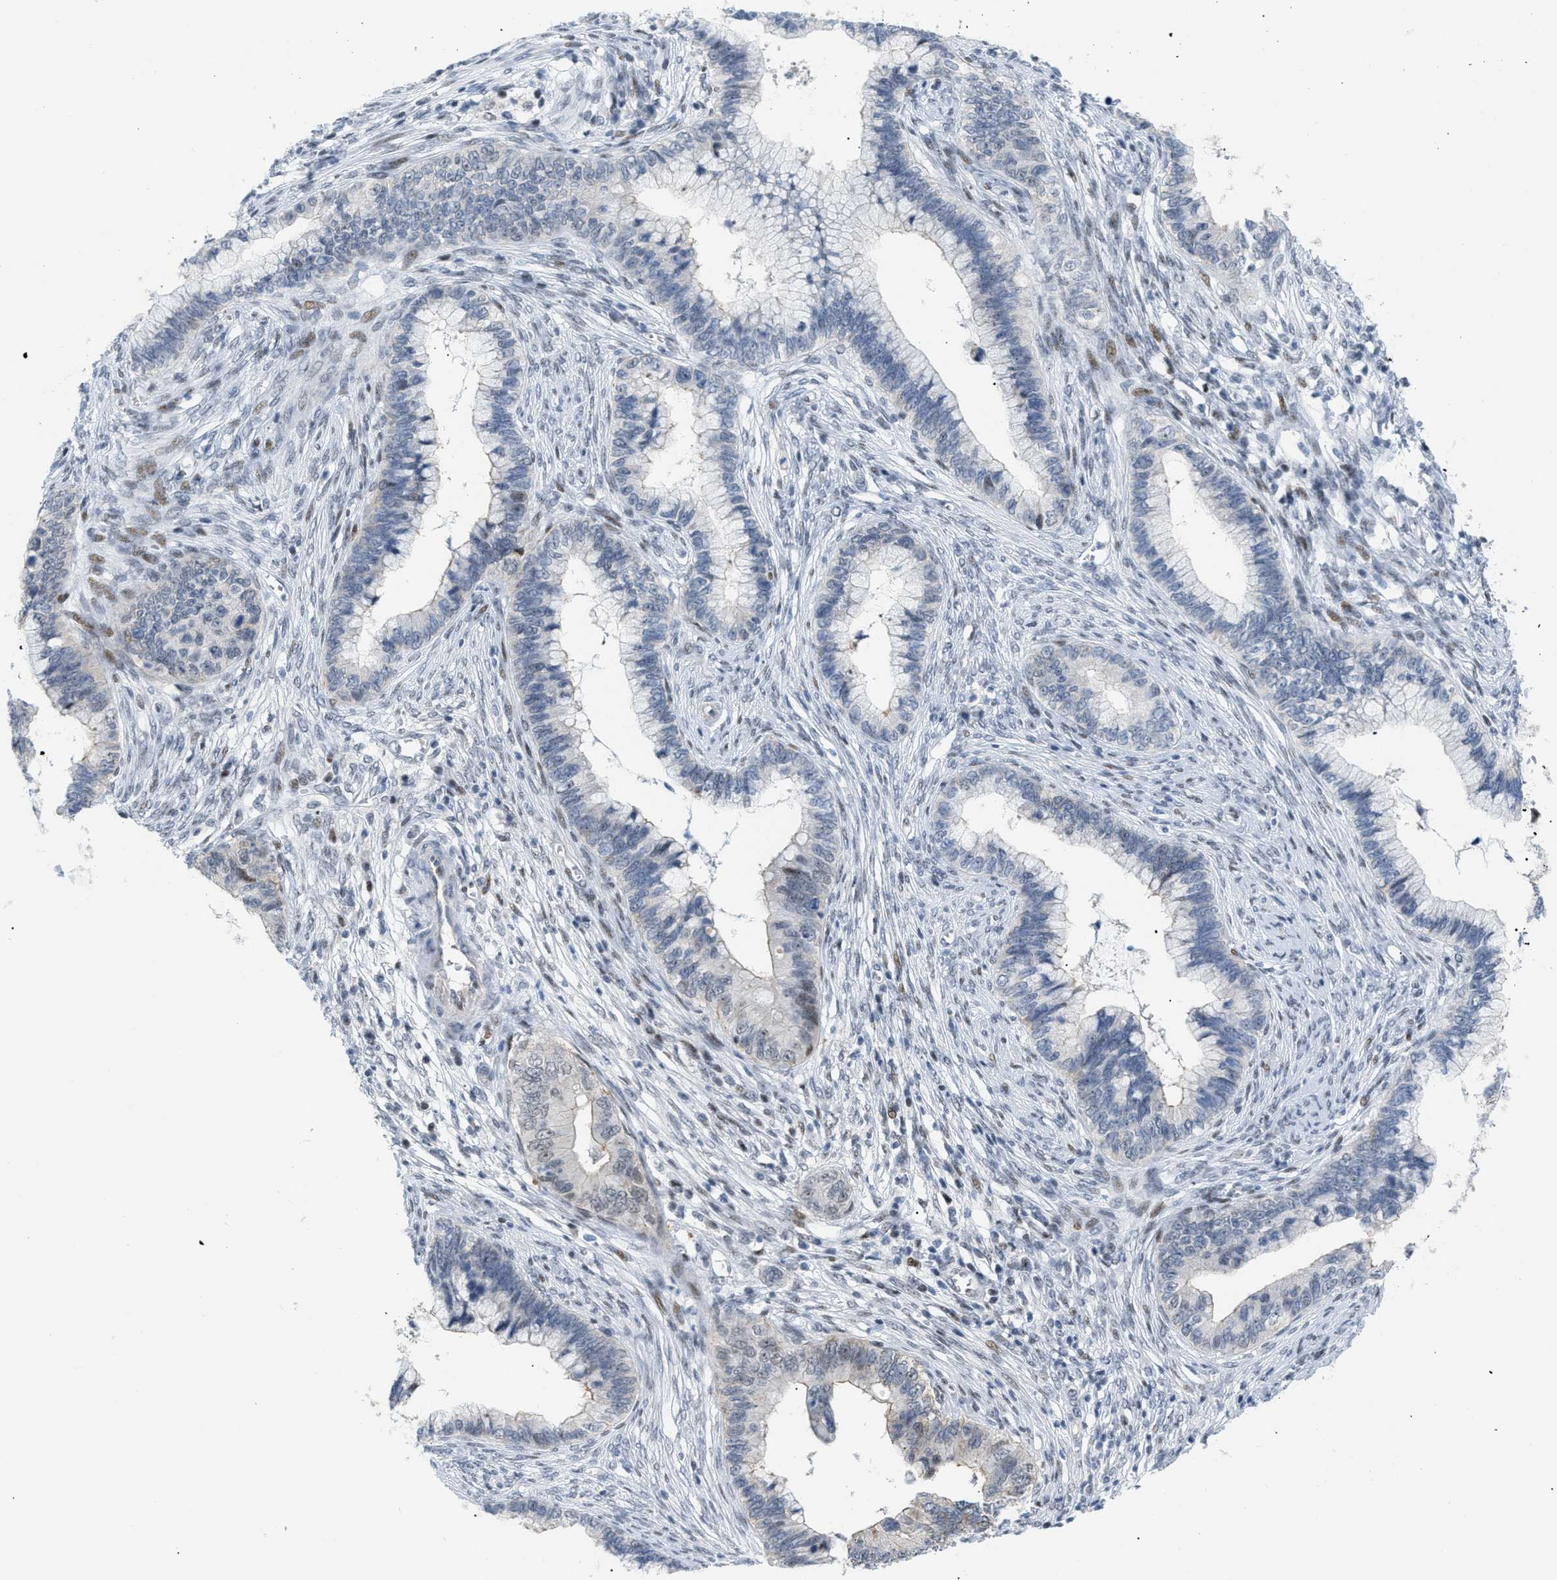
{"staining": {"intensity": "negative", "quantity": "none", "location": "none"}, "tissue": "cervical cancer", "cell_type": "Tumor cells", "image_type": "cancer", "snomed": [{"axis": "morphology", "description": "Adenocarcinoma, NOS"}, {"axis": "topography", "description": "Cervix"}], "caption": "Immunohistochemistry (IHC) histopathology image of neoplastic tissue: cervical adenocarcinoma stained with DAB (3,3'-diaminobenzidine) reveals no significant protein staining in tumor cells.", "gene": "MED1", "patient": {"sex": "female", "age": 44}}